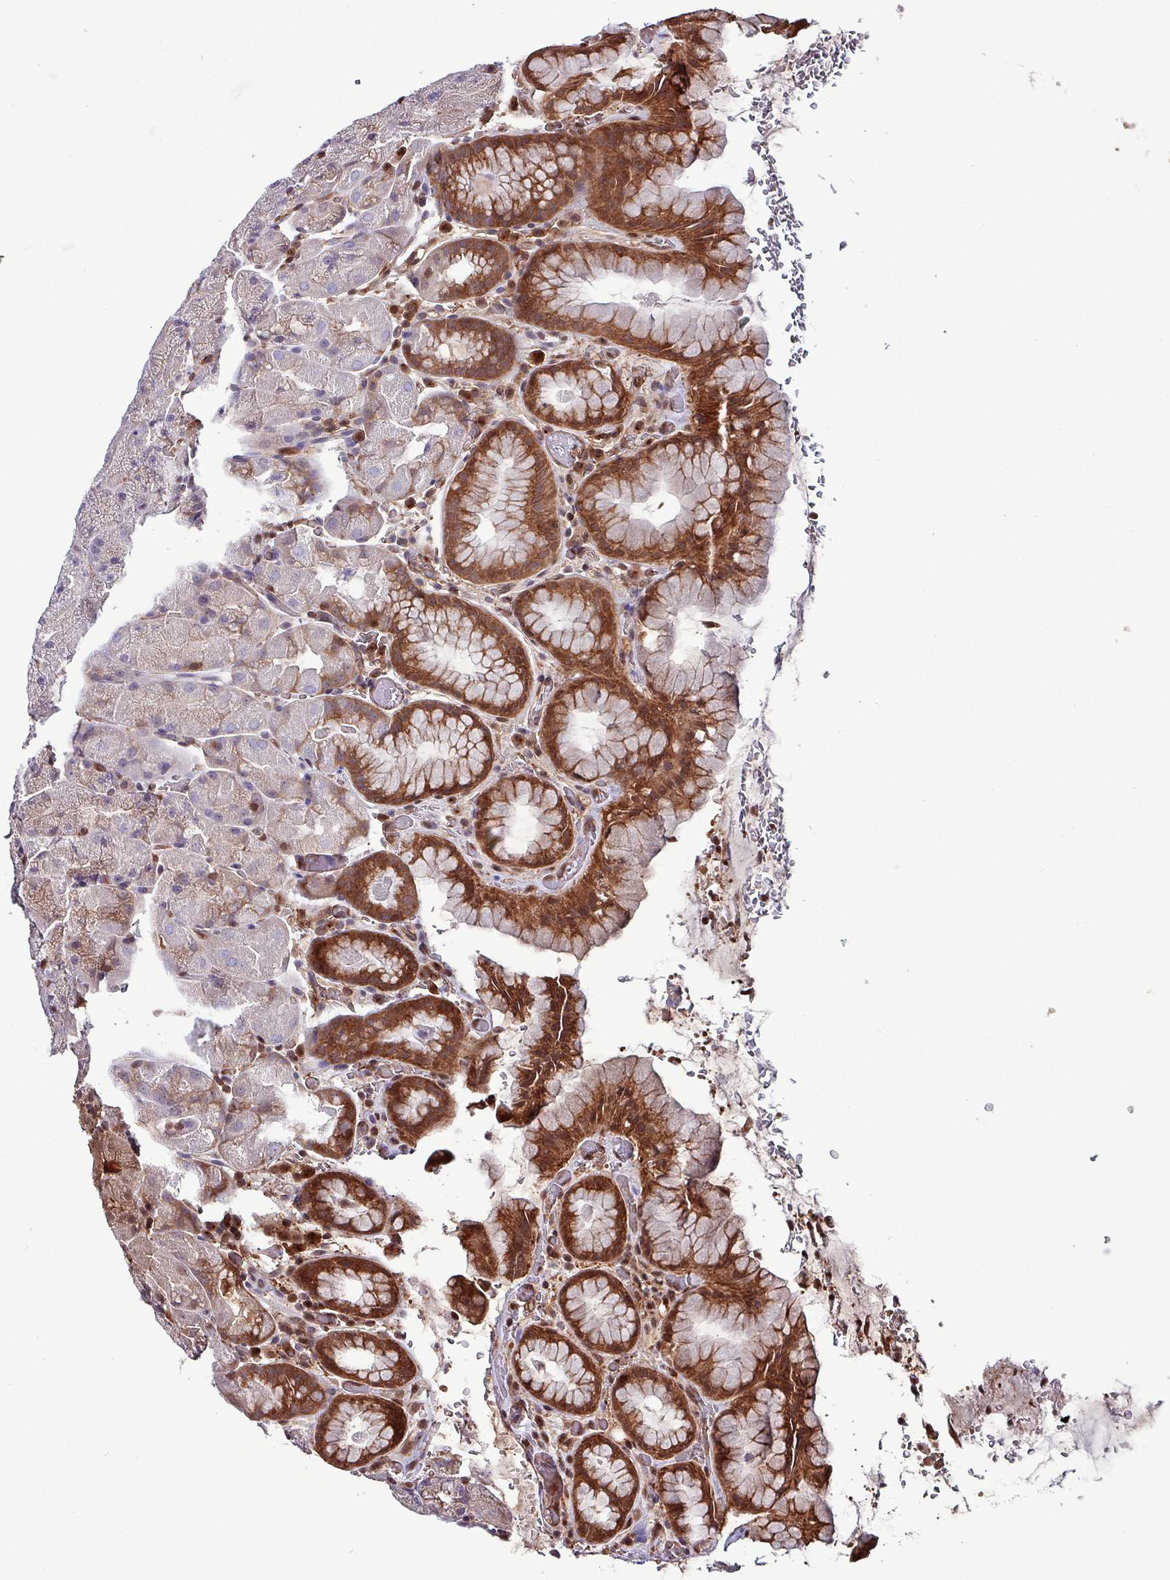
{"staining": {"intensity": "strong", "quantity": "25%-75%", "location": "cytoplasmic/membranous,nuclear"}, "tissue": "stomach", "cell_type": "Glandular cells", "image_type": "normal", "snomed": [{"axis": "morphology", "description": "Normal tissue, NOS"}, {"axis": "topography", "description": "Stomach, upper"}, {"axis": "topography", "description": "Stomach, lower"}], "caption": "DAB immunohistochemical staining of unremarkable stomach displays strong cytoplasmic/membranous,nuclear protein staining in about 25%-75% of glandular cells.", "gene": "PSMB8", "patient": {"sex": "male", "age": 67}}